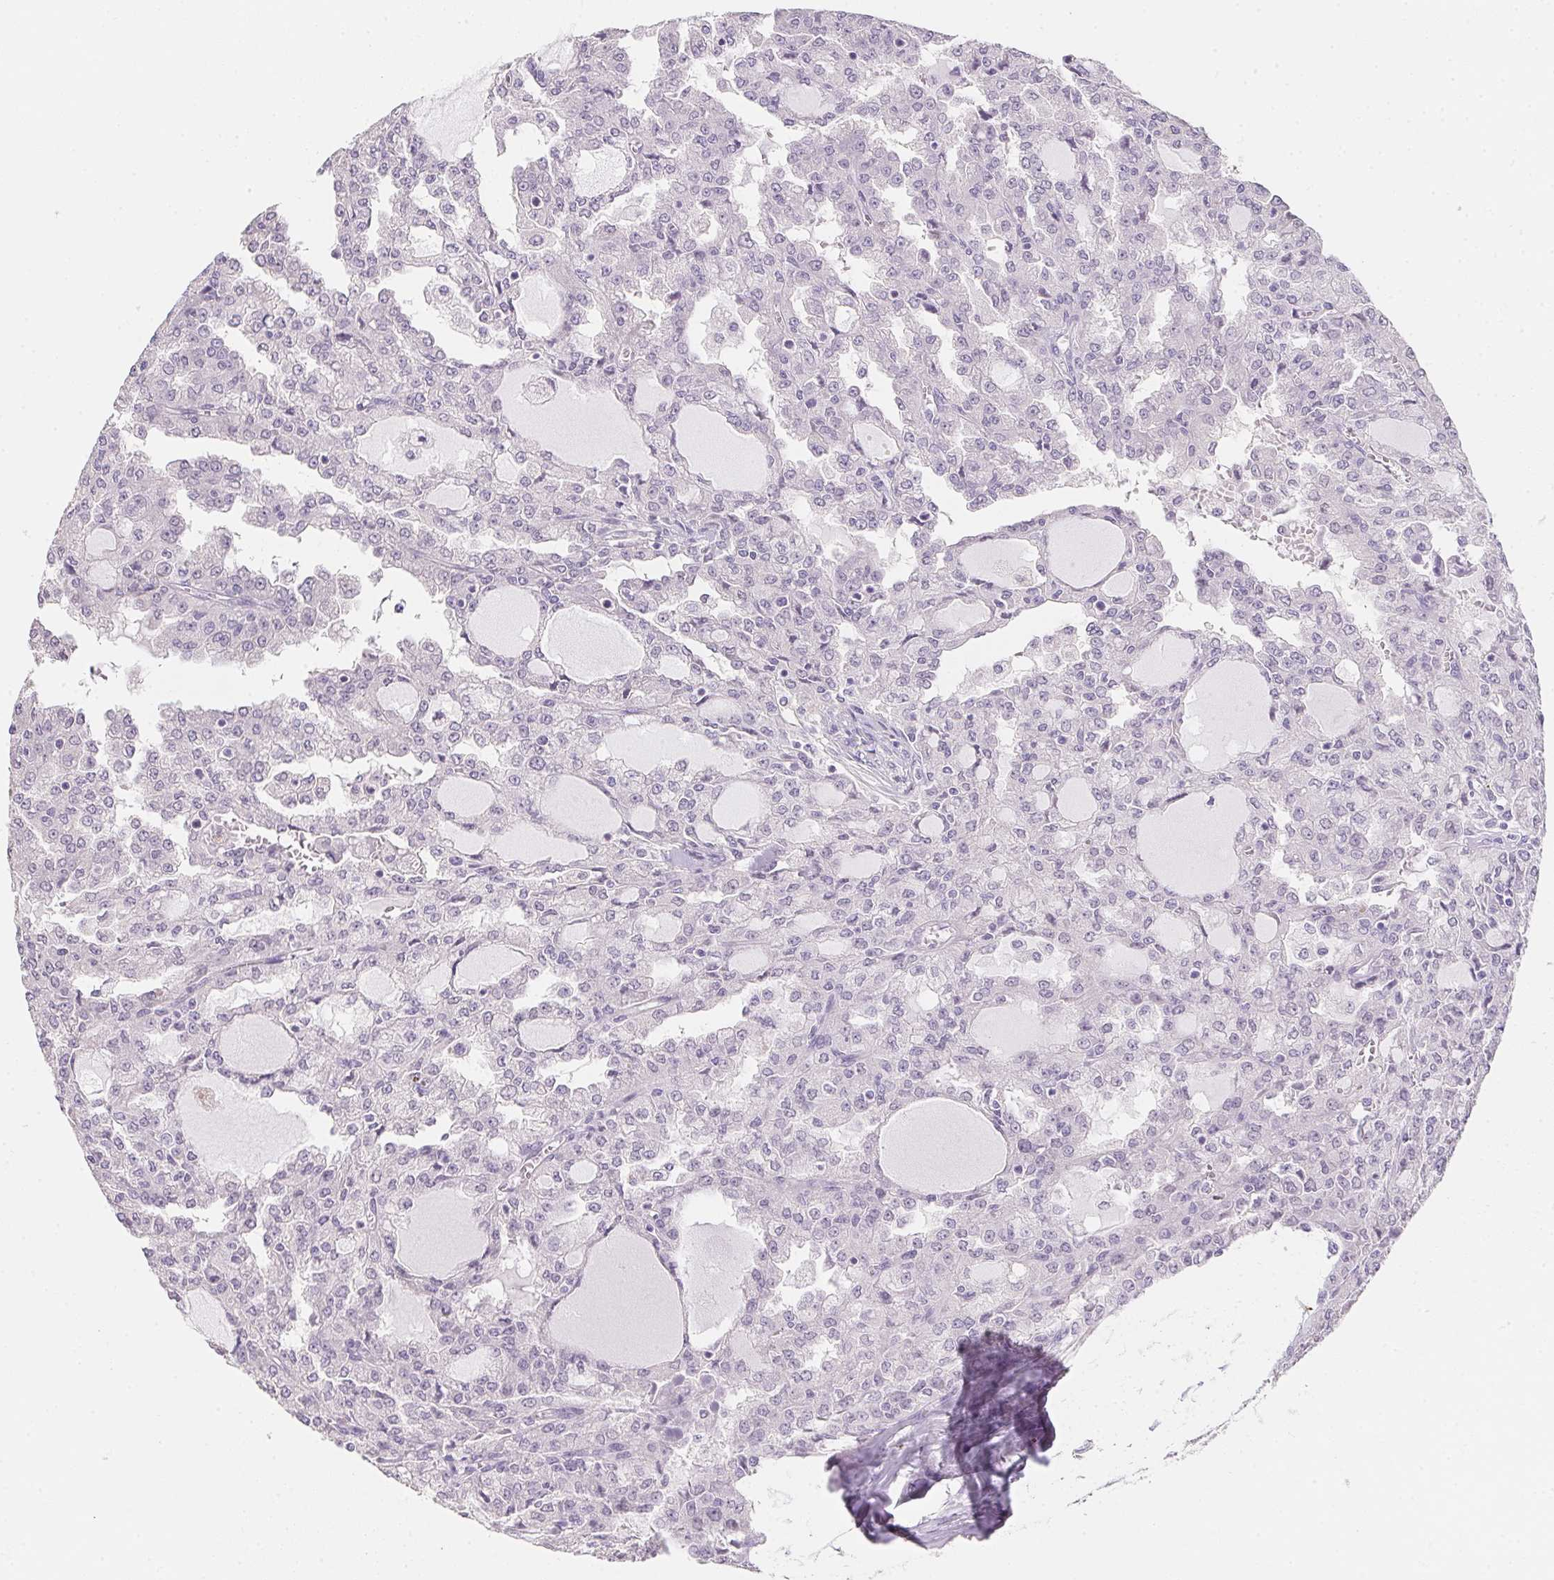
{"staining": {"intensity": "negative", "quantity": "none", "location": "none"}, "tissue": "head and neck cancer", "cell_type": "Tumor cells", "image_type": "cancer", "snomed": [{"axis": "morphology", "description": "Adenocarcinoma, NOS"}, {"axis": "topography", "description": "Head-Neck"}], "caption": "IHC image of neoplastic tissue: head and neck cancer (adenocarcinoma) stained with DAB (3,3'-diaminobenzidine) displays no significant protein expression in tumor cells.", "gene": "MYL4", "patient": {"sex": "male", "age": 64}}